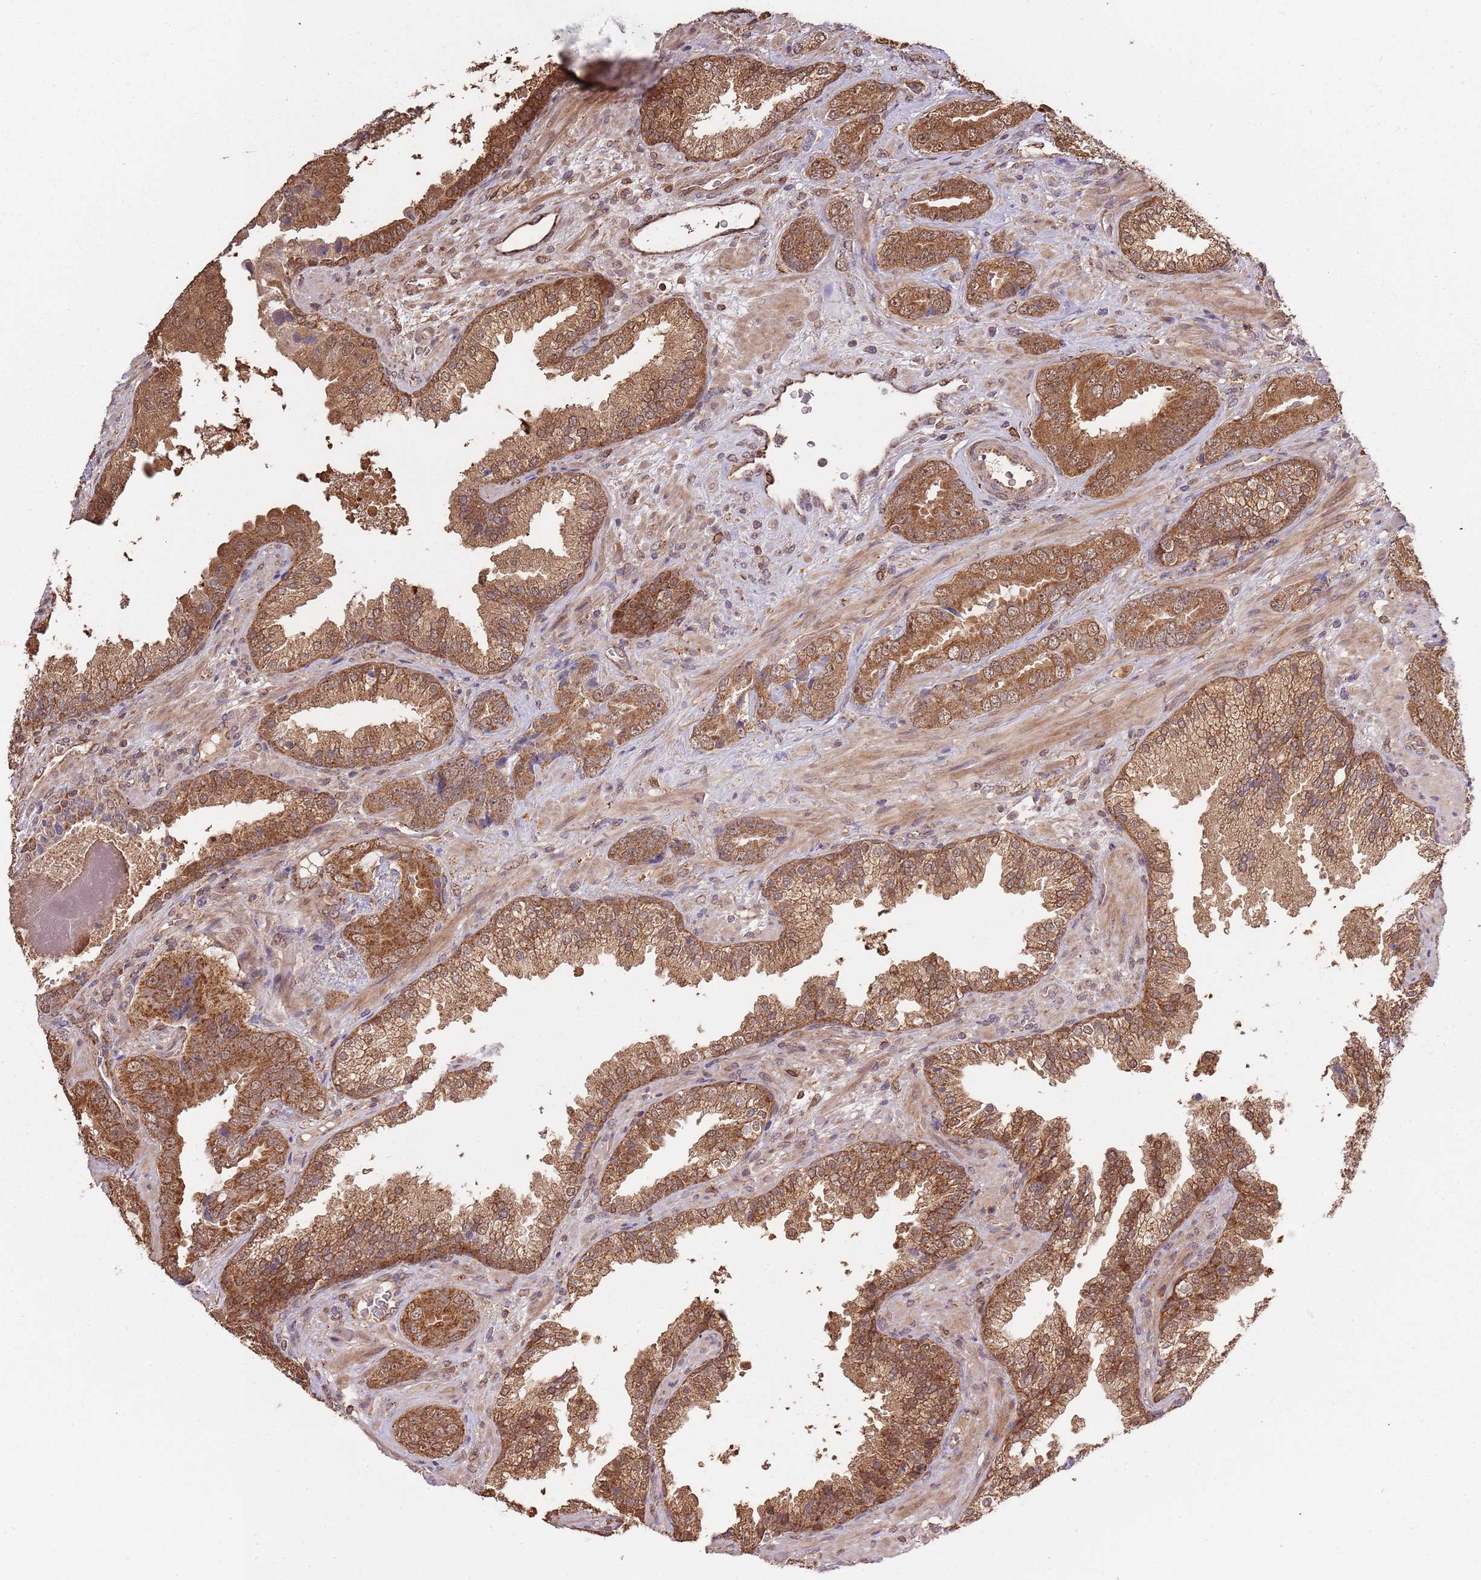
{"staining": {"intensity": "strong", "quantity": ">75%", "location": "cytoplasmic/membranous,nuclear"}, "tissue": "prostate cancer", "cell_type": "Tumor cells", "image_type": "cancer", "snomed": [{"axis": "morphology", "description": "Adenocarcinoma, High grade"}, {"axis": "topography", "description": "Prostate"}], "caption": "Immunohistochemical staining of prostate cancer shows strong cytoplasmic/membranous and nuclear protein staining in about >75% of tumor cells. The protein is stained brown, and the nuclei are stained in blue (DAB IHC with brightfield microscopy, high magnification).", "gene": "IL17RD", "patient": {"sex": "male", "age": 71}}